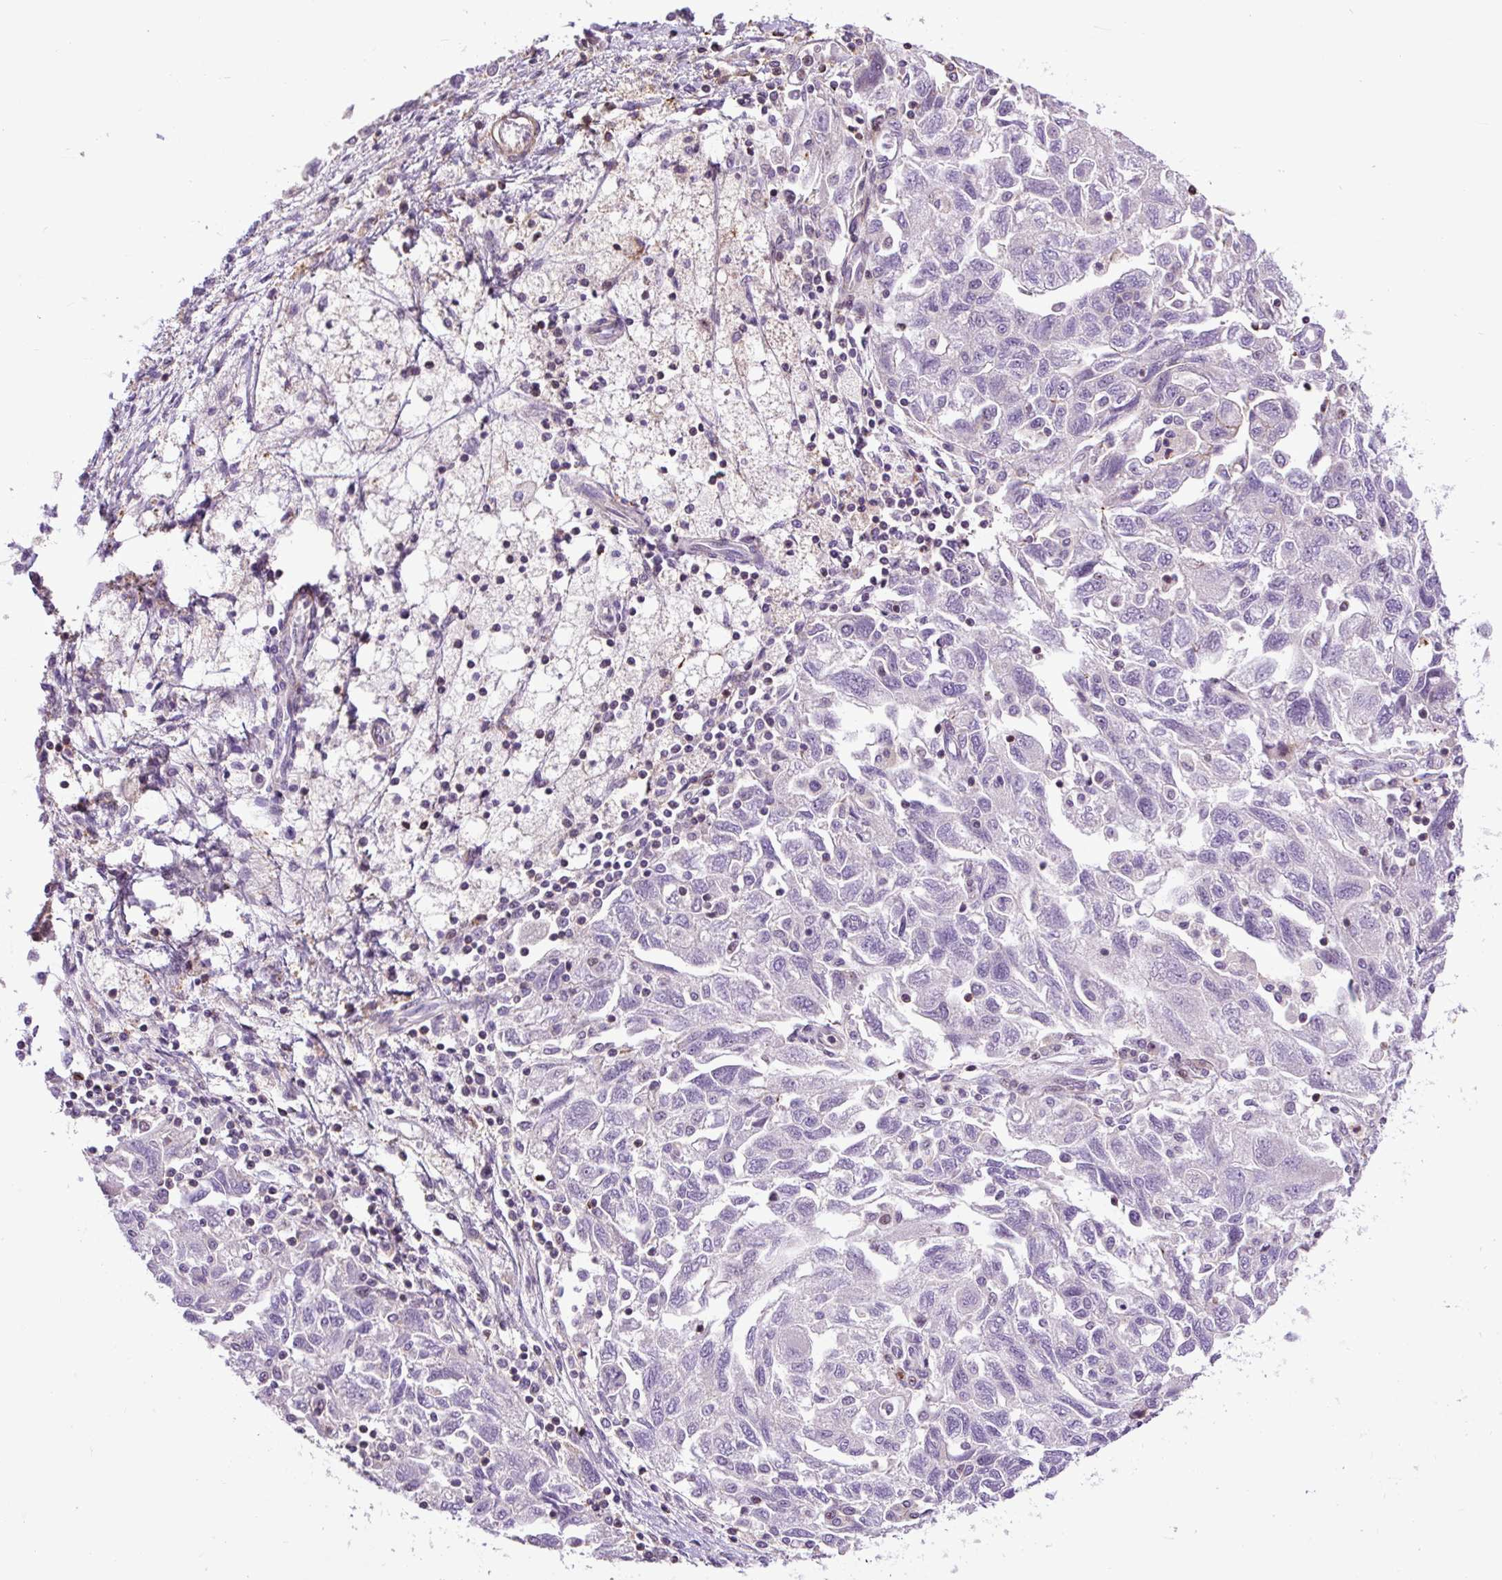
{"staining": {"intensity": "negative", "quantity": "none", "location": "none"}, "tissue": "ovarian cancer", "cell_type": "Tumor cells", "image_type": "cancer", "snomed": [{"axis": "morphology", "description": "Carcinoma, NOS"}, {"axis": "morphology", "description": "Cystadenocarcinoma, serous, NOS"}, {"axis": "topography", "description": "Ovary"}], "caption": "Tumor cells show no significant protein positivity in ovarian cancer.", "gene": "ZNF197", "patient": {"sex": "female", "age": 69}}